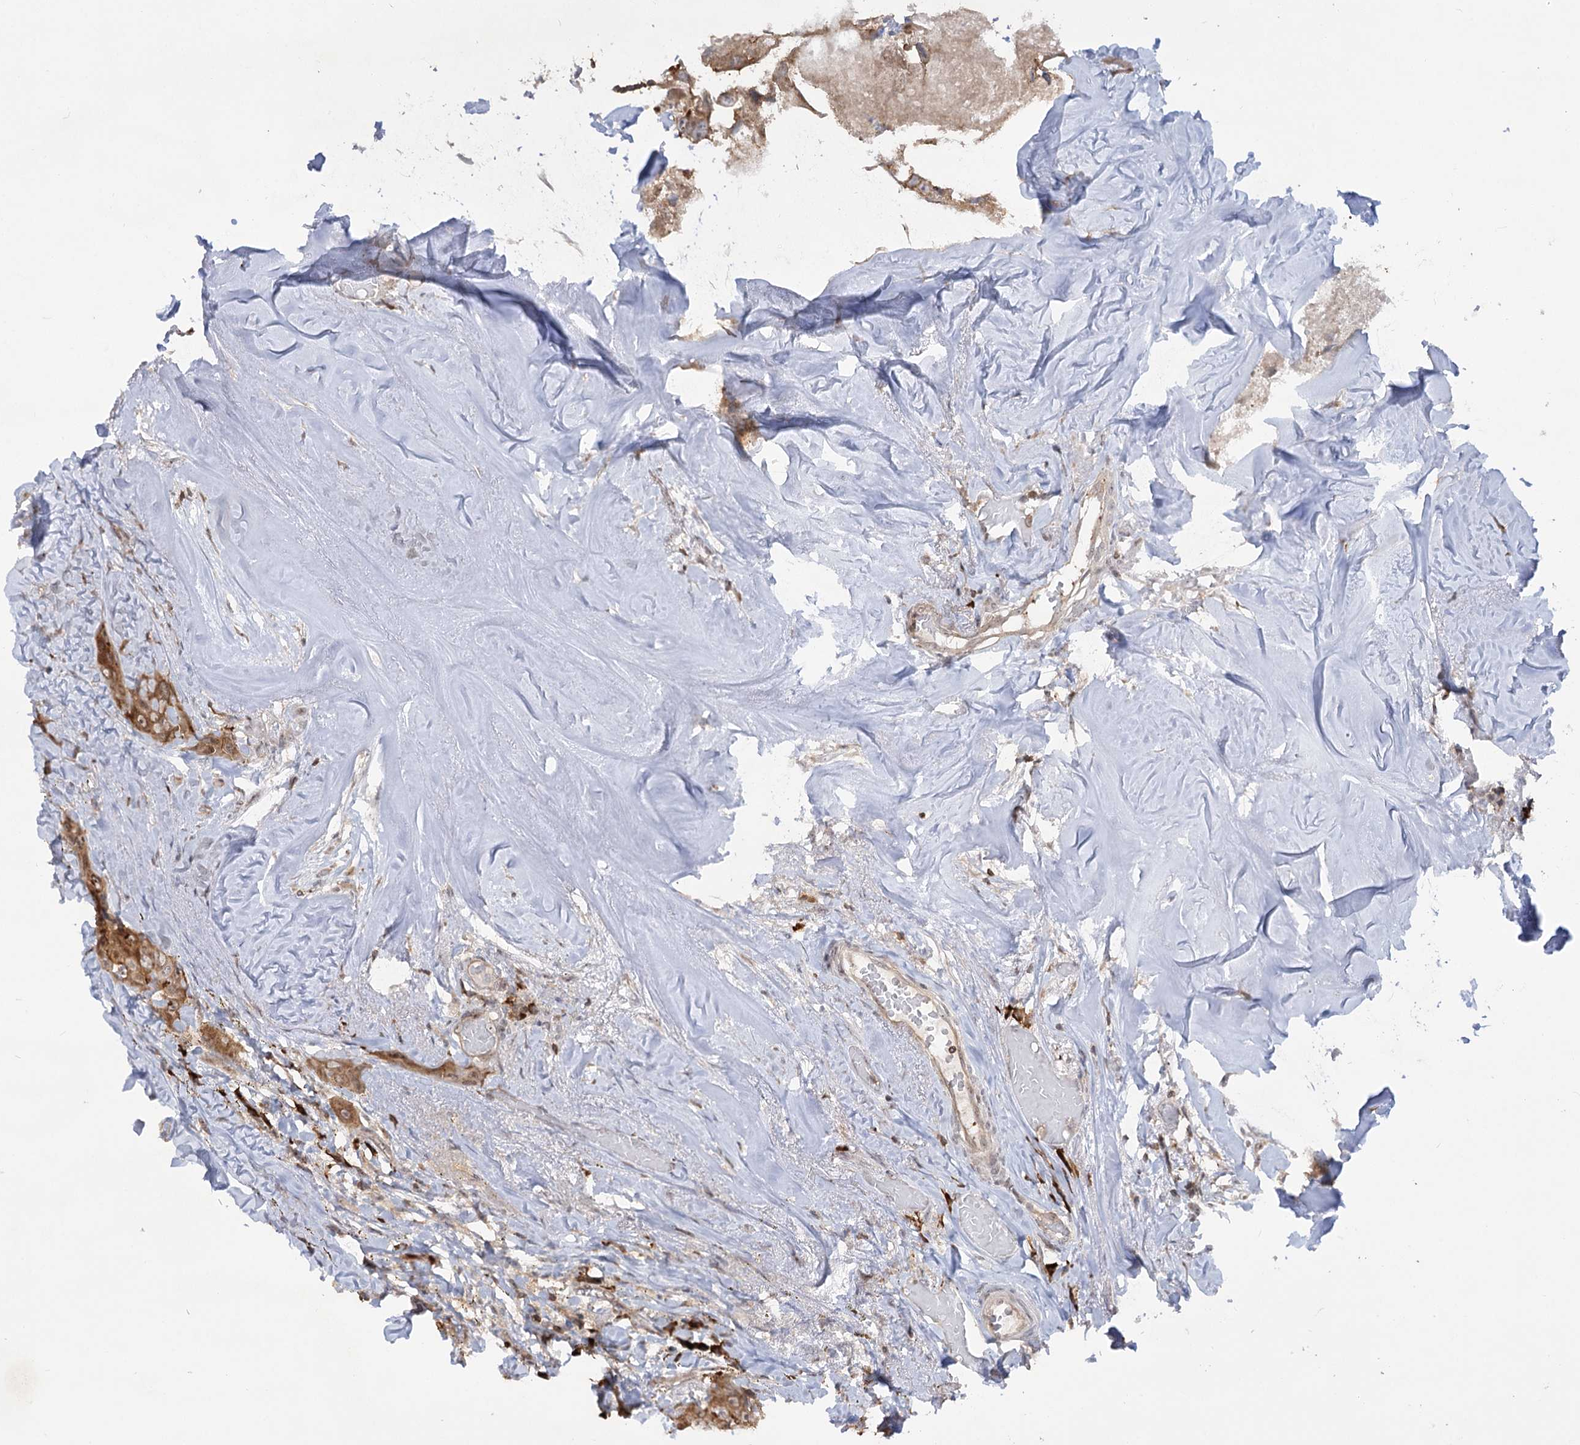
{"staining": {"intensity": "moderate", "quantity": ">75%", "location": "cytoplasmic/membranous"}, "tissue": "head and neck cancer", "cell_type": "Tumor cells", "image_type": "cancer", "snomed": [{"axis": "morphology", "description": "Adenocarcinoma, NOS"}, {"axis": "morphology", "description": "Adenocarcinoma, metastatic, NOS"}, {"axis": "topography", "description": "Head-Neck"}], "caption": "This histopathology image demonstrates immunohistochemistry (IHC) staining of head and neck adenocarcinoma, with medium moderate cytoplasmic/membranous staining in about >75% of tumor cells.", "gene": "SYTL1", "patient": {"sex": "male", "age": 75}}